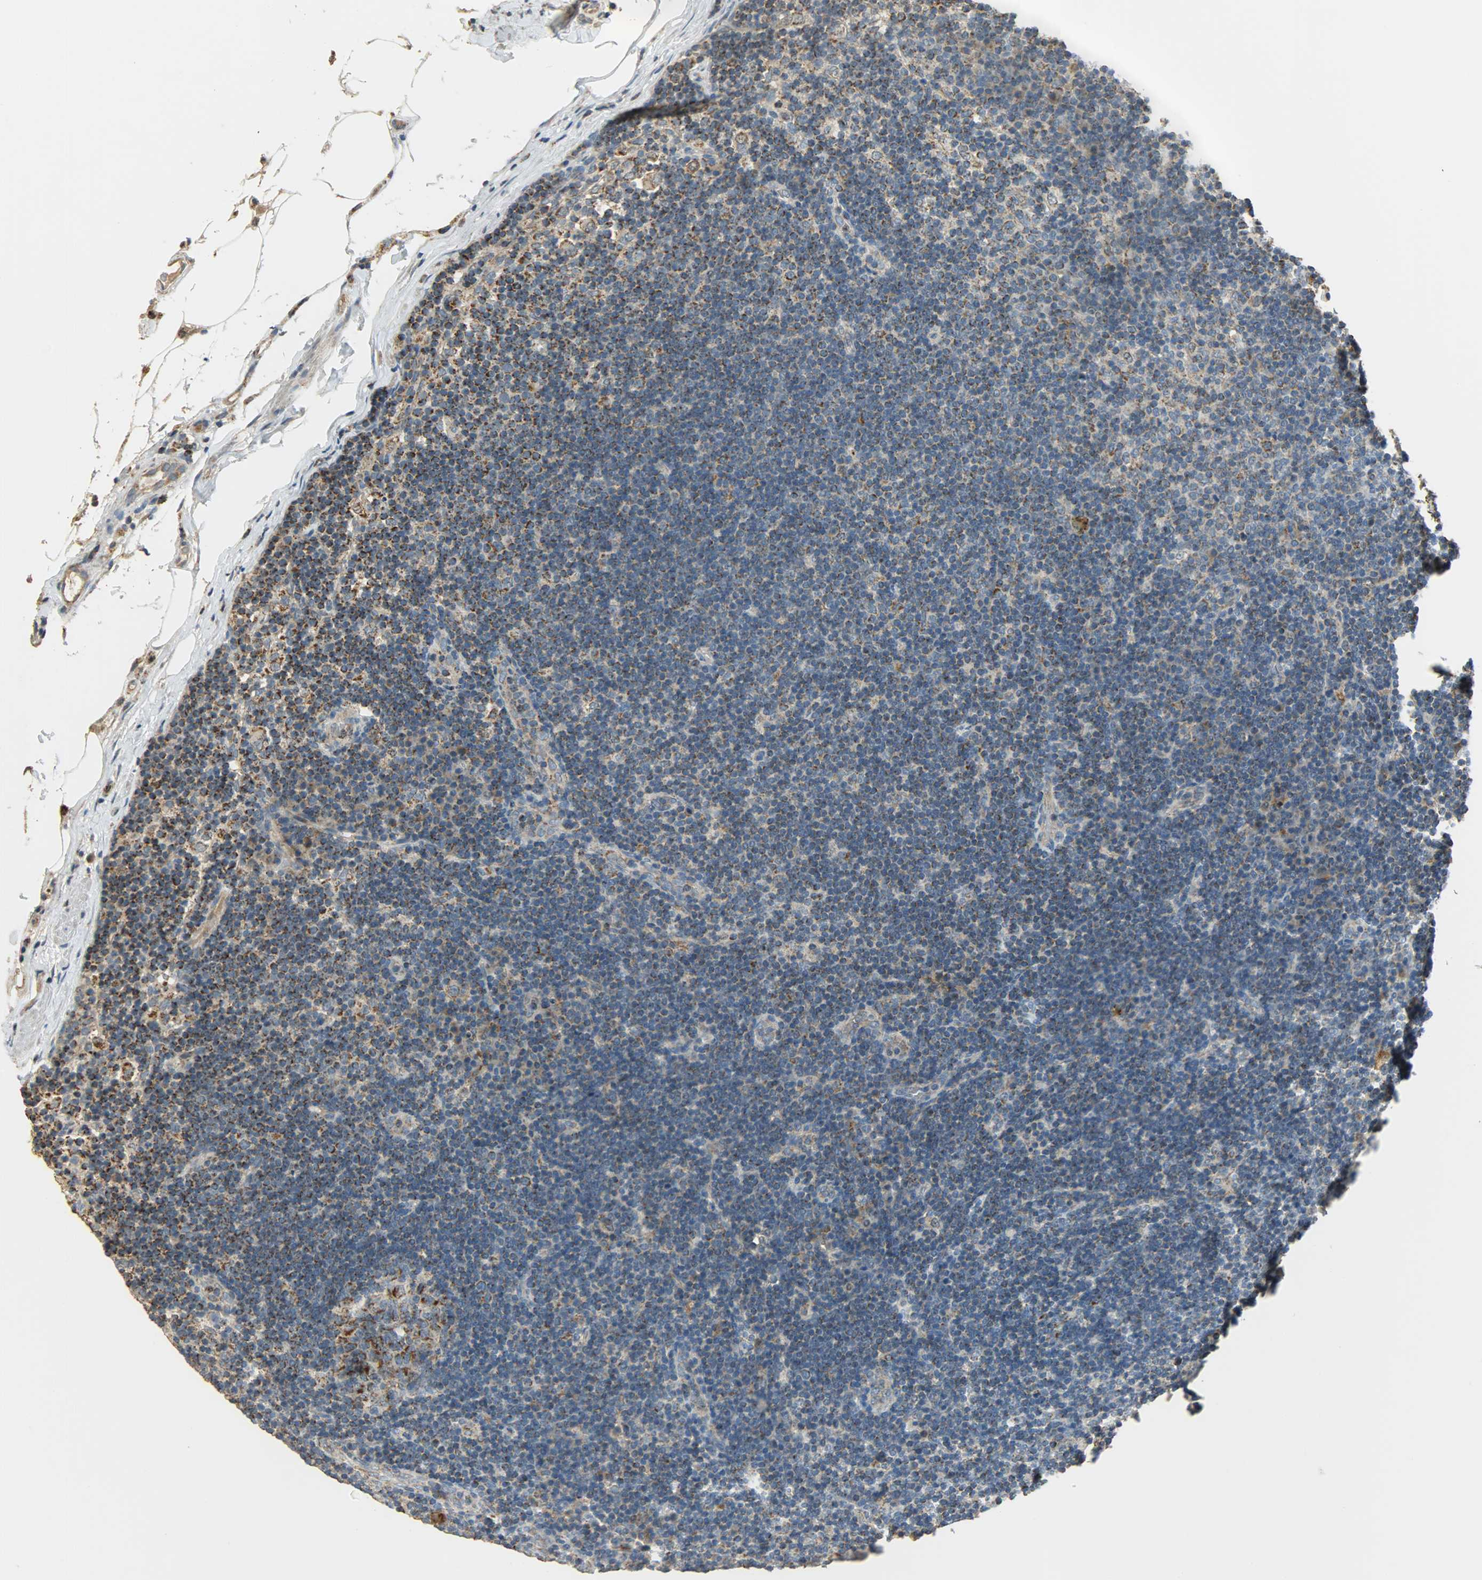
{"staining": {"intensity": "strong", "quantity": ">75%", "location": "cytoplasmic/membranous"}, "tissue": "lymph node", "cell_type": "Germinal center cells", "image_type": "normal", "snomed": [{"axis": "morphology", "description": "Normal tissue, NOS"}, {"axis": "morphology", "description": "Squamous cell carcinoma, metastatic, NOS"}, {"axis": "topography", "description": "Lymph node"}], "caption": "Immunohistochemical staining of unremarkable lymph node displays high levels of strong cytoplasmic/membranous positivity in approximately >75% of germinal center cells.", "gene": "HDHD5", "patient": {"sex": "female", "age": 53}}